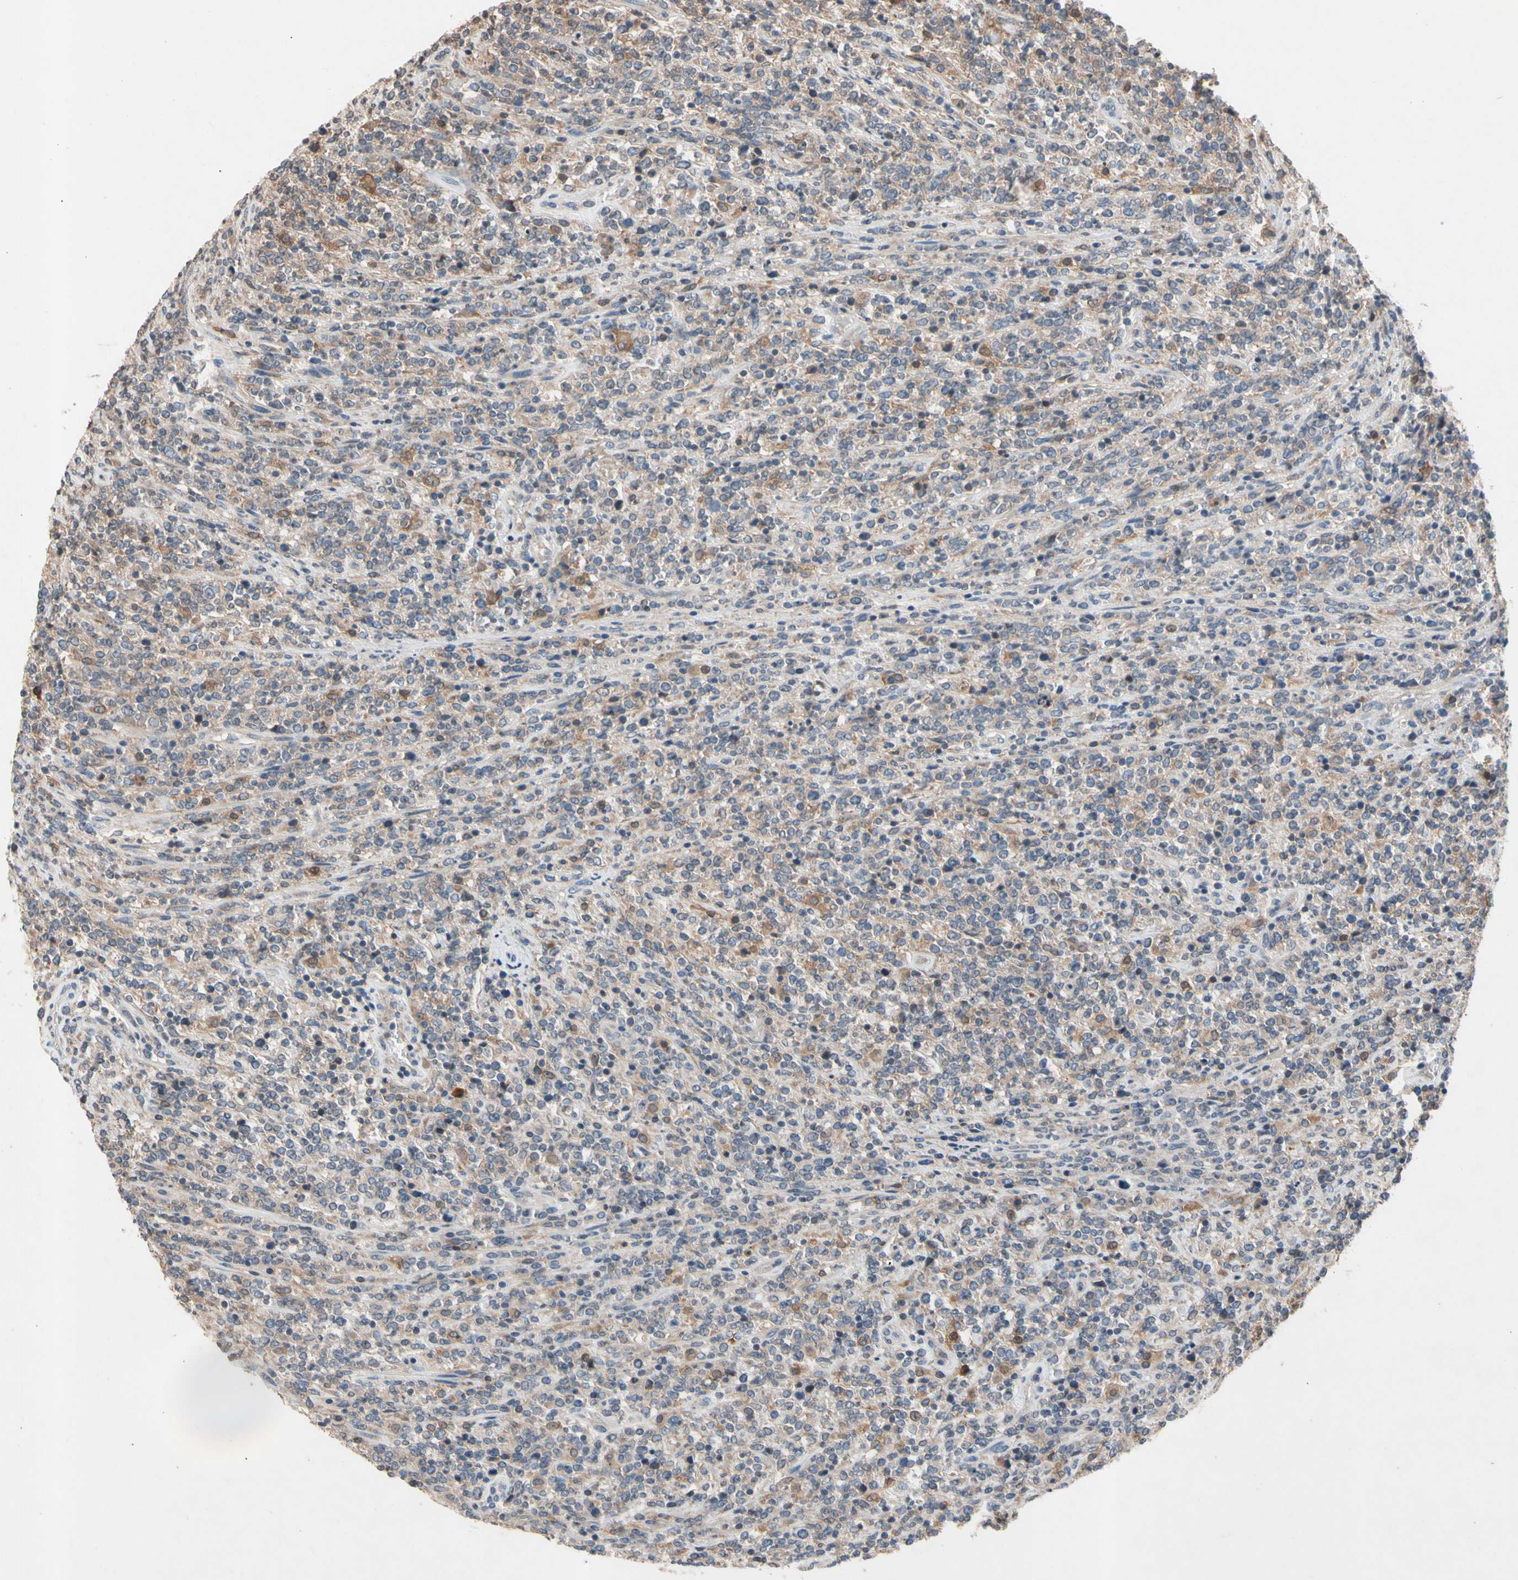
{"staining": {"intensity": "moderate", "quantity": ">75%", "location": "cytoplasmic/membranous"}, "tissue": "lymphoma", "cell_type": "Tumor cells", "image_type": "cancer", "snomed": [{"axis": "morphology", "description": "Malignant lymphoma, non-Hodgkin's type, High grade"}, {"axis": "topography", "description": "Soft tissue"}], "caption": "About >75% of tumor cells in malignant lymphoma, non-Hodgkin's type (high-grade) show moderate cytoplasmic/membranous protein staining as visualized by brown immunohistochemical staining.", "gene": "PRDX4", "patient": {"sex": "male", "age": 18}}